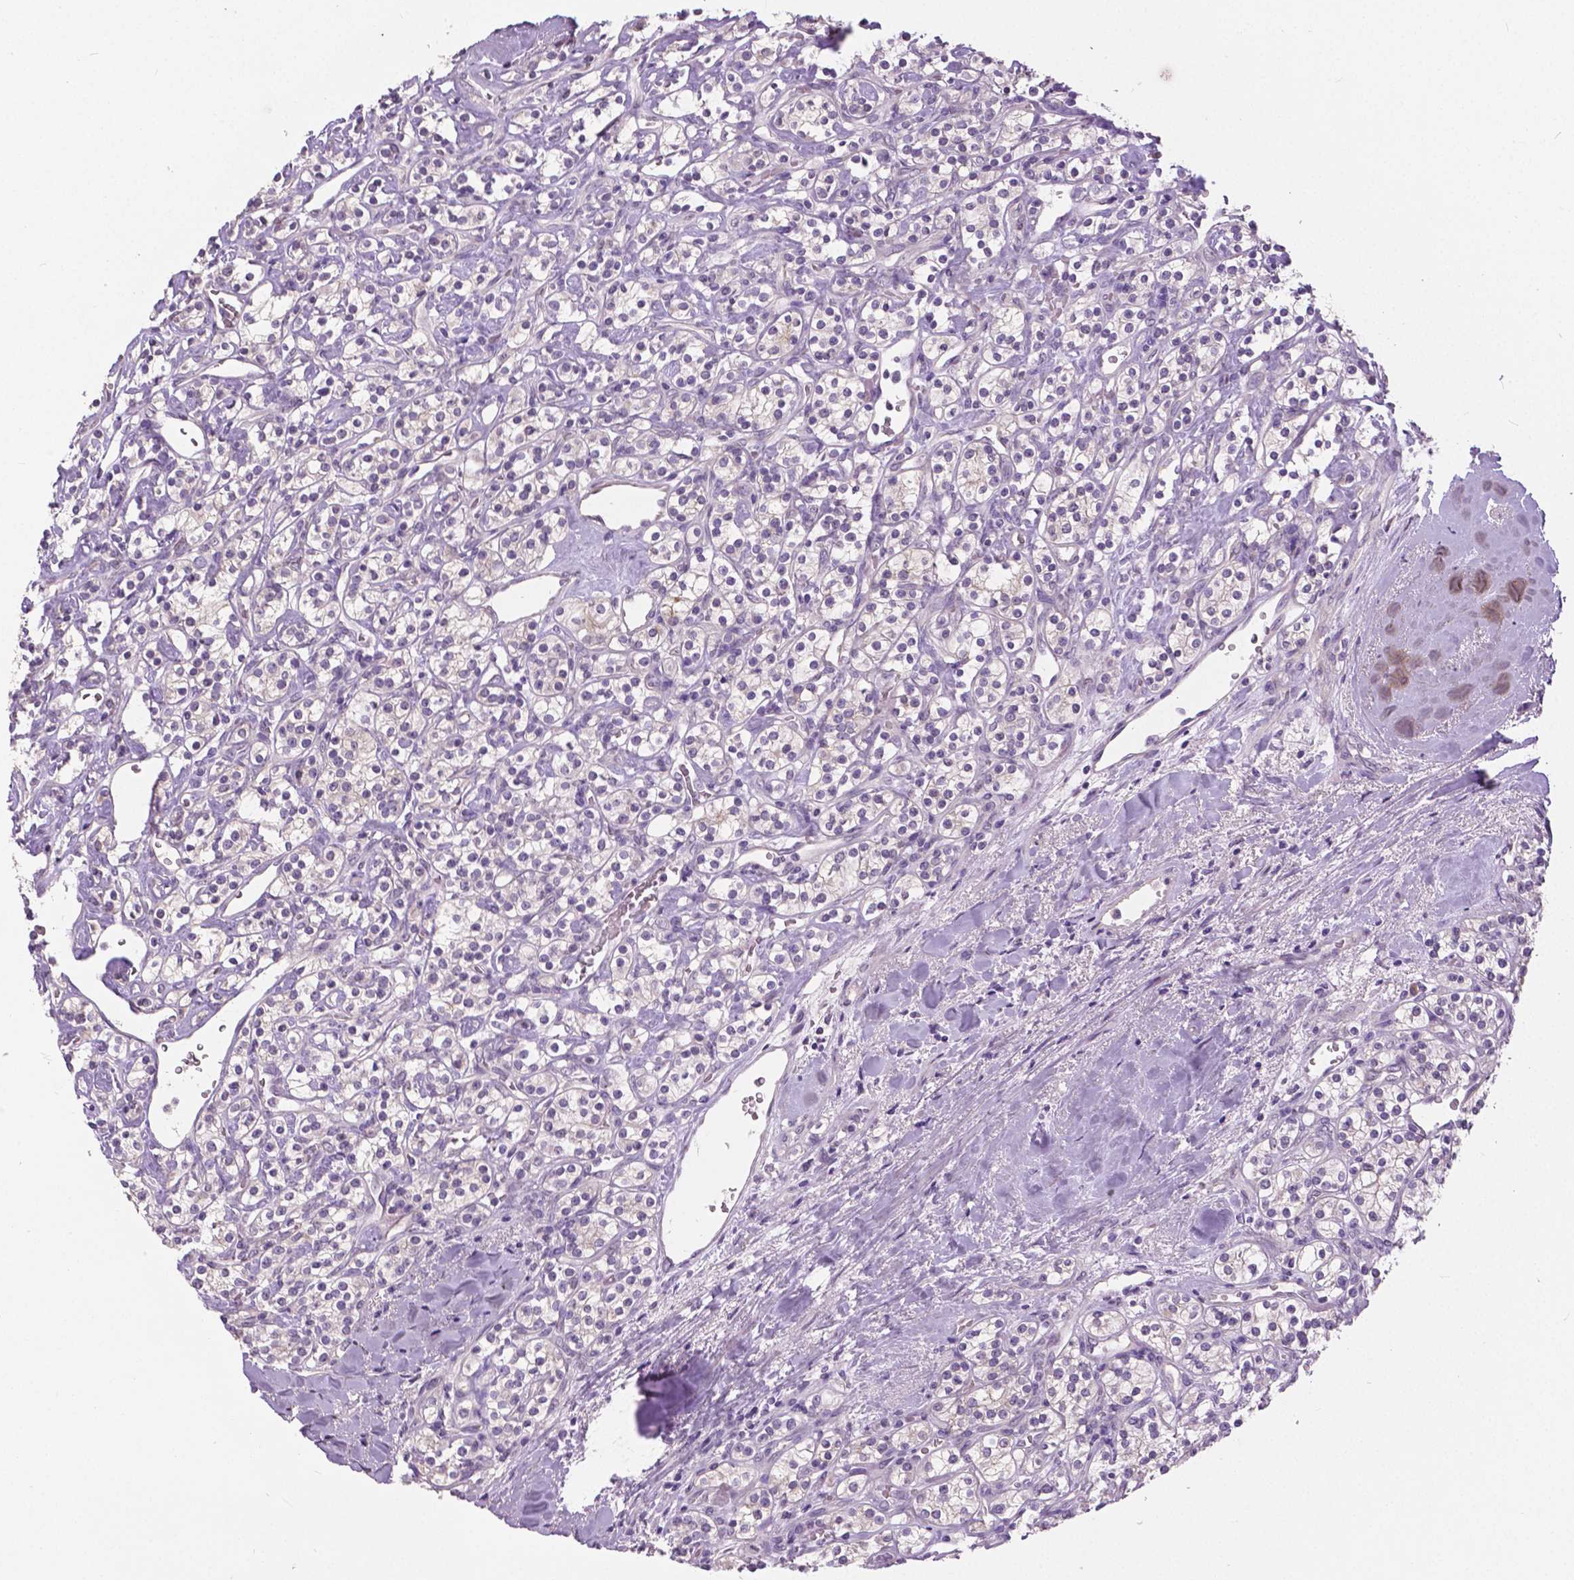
{"staining": {"intensity": "negative", "quantity": "none", "location": "none"}, "tissue": "renal cancer", "cell_type": "Tumor cells", "image_type": "cancer", "snomed": [{"axis": "morphology", "description": "Adenocarcinoma, NOS"}, {"axis": "topography", "description": "Kidney"}], "caption": "Human renal cancer stained for a protein using immunohistochemistry reveals no positivity in tumor cells.", "gene": "FOXA1", "patient": {"sex": "male", "age": 77}}